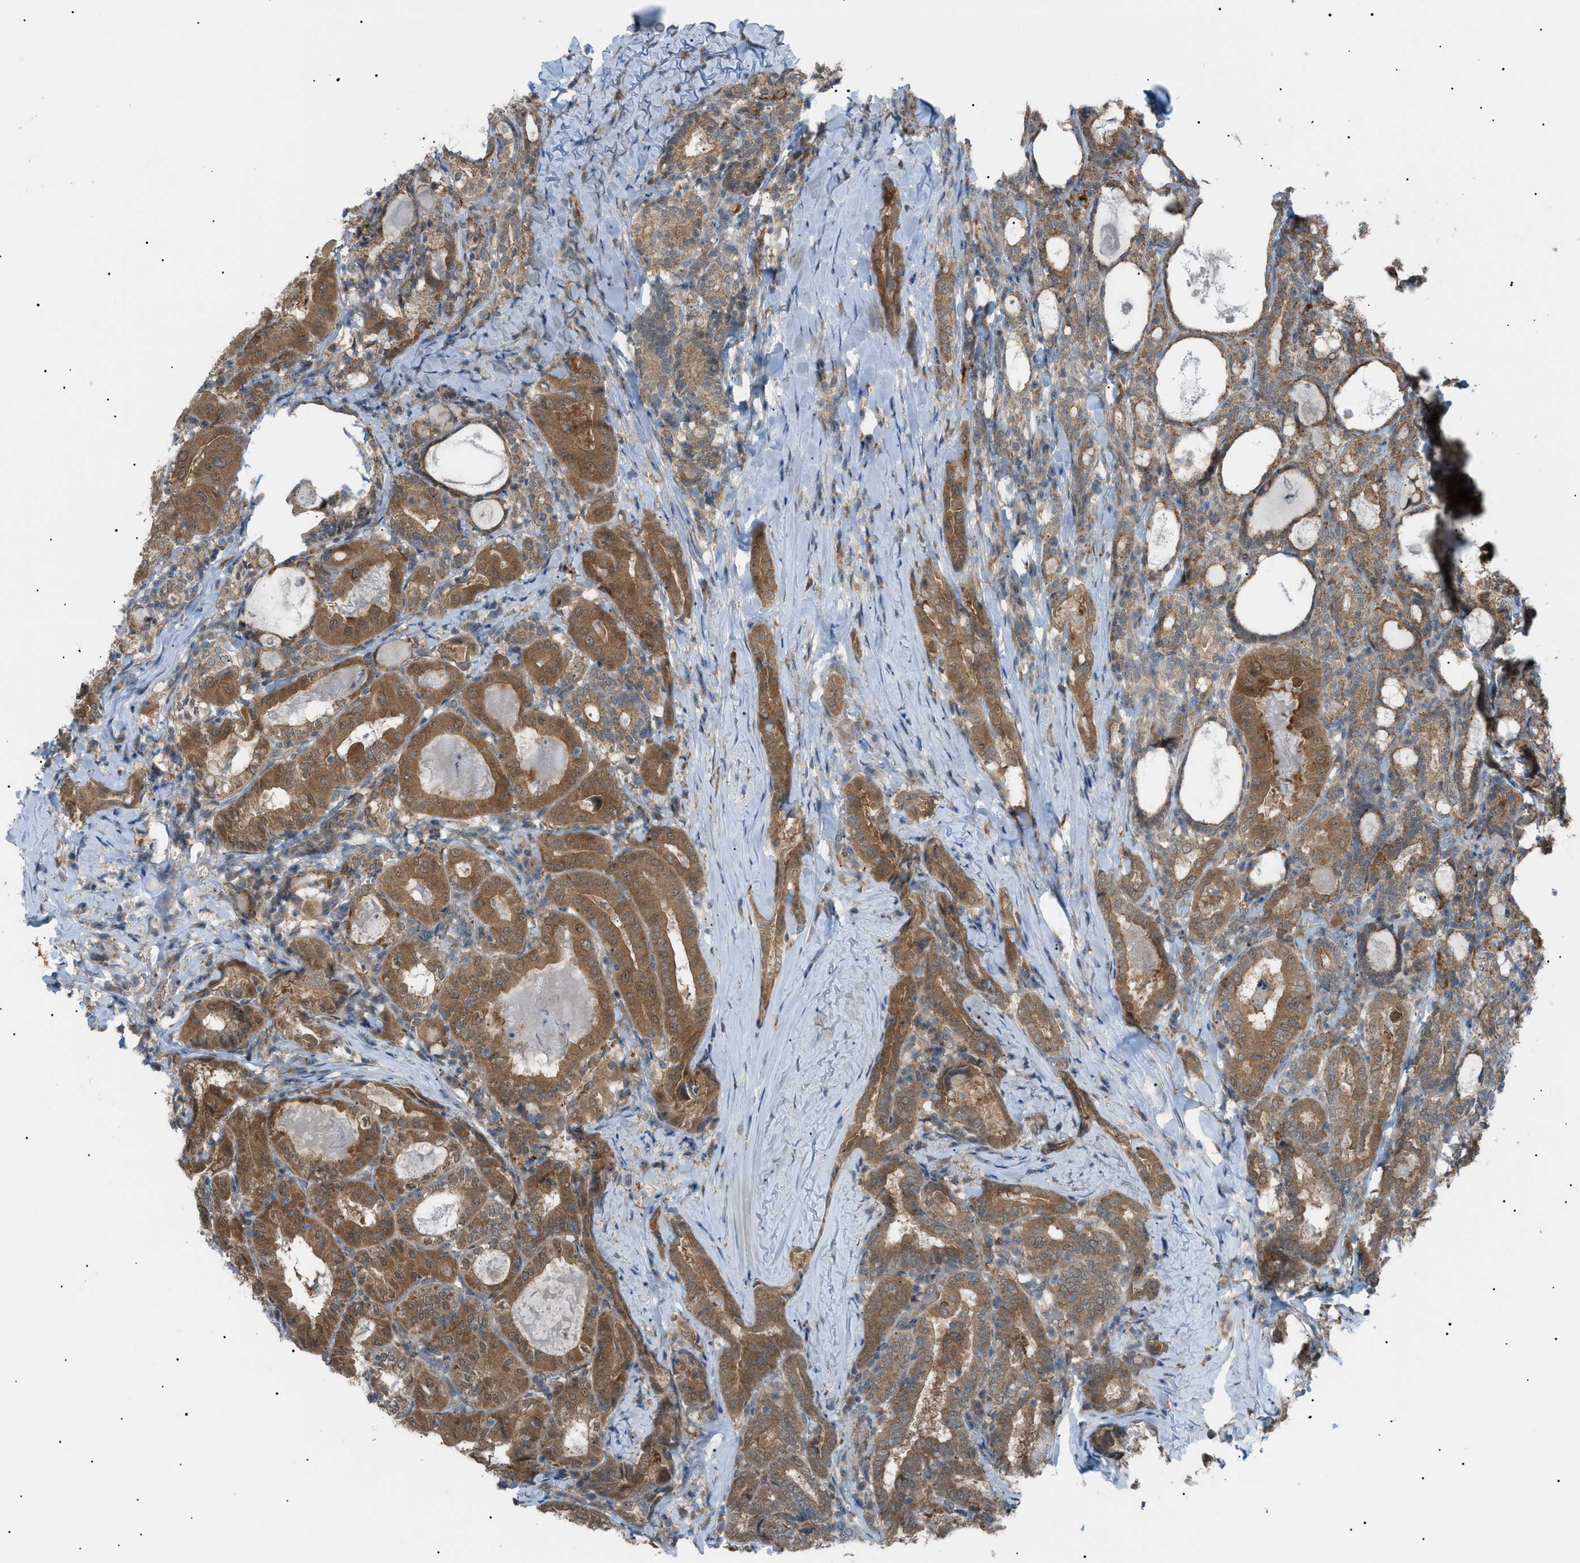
{"staining": {"intensity": "moderate", "quantity": ">75%", "location": "cytoplasmic/membranous"}, "tissue": "thyroid cancer", "cell_type": "Tumor cells", "image_type": "cancer", "snomed": [{"axis": "morphology", "description": "Papillary adenocarcinoma, NOS"}, {"axis": "topography", "description": "Thyroid gland"}], "caption": "A brown stain highlights moderate cytoplasmic/membranous positivity of a protein in thyroid cancer (papillary adenocarcinoma) tumor cells.", "gene": "LPIN2", "patient": {"sex": "female", "age": 42}}